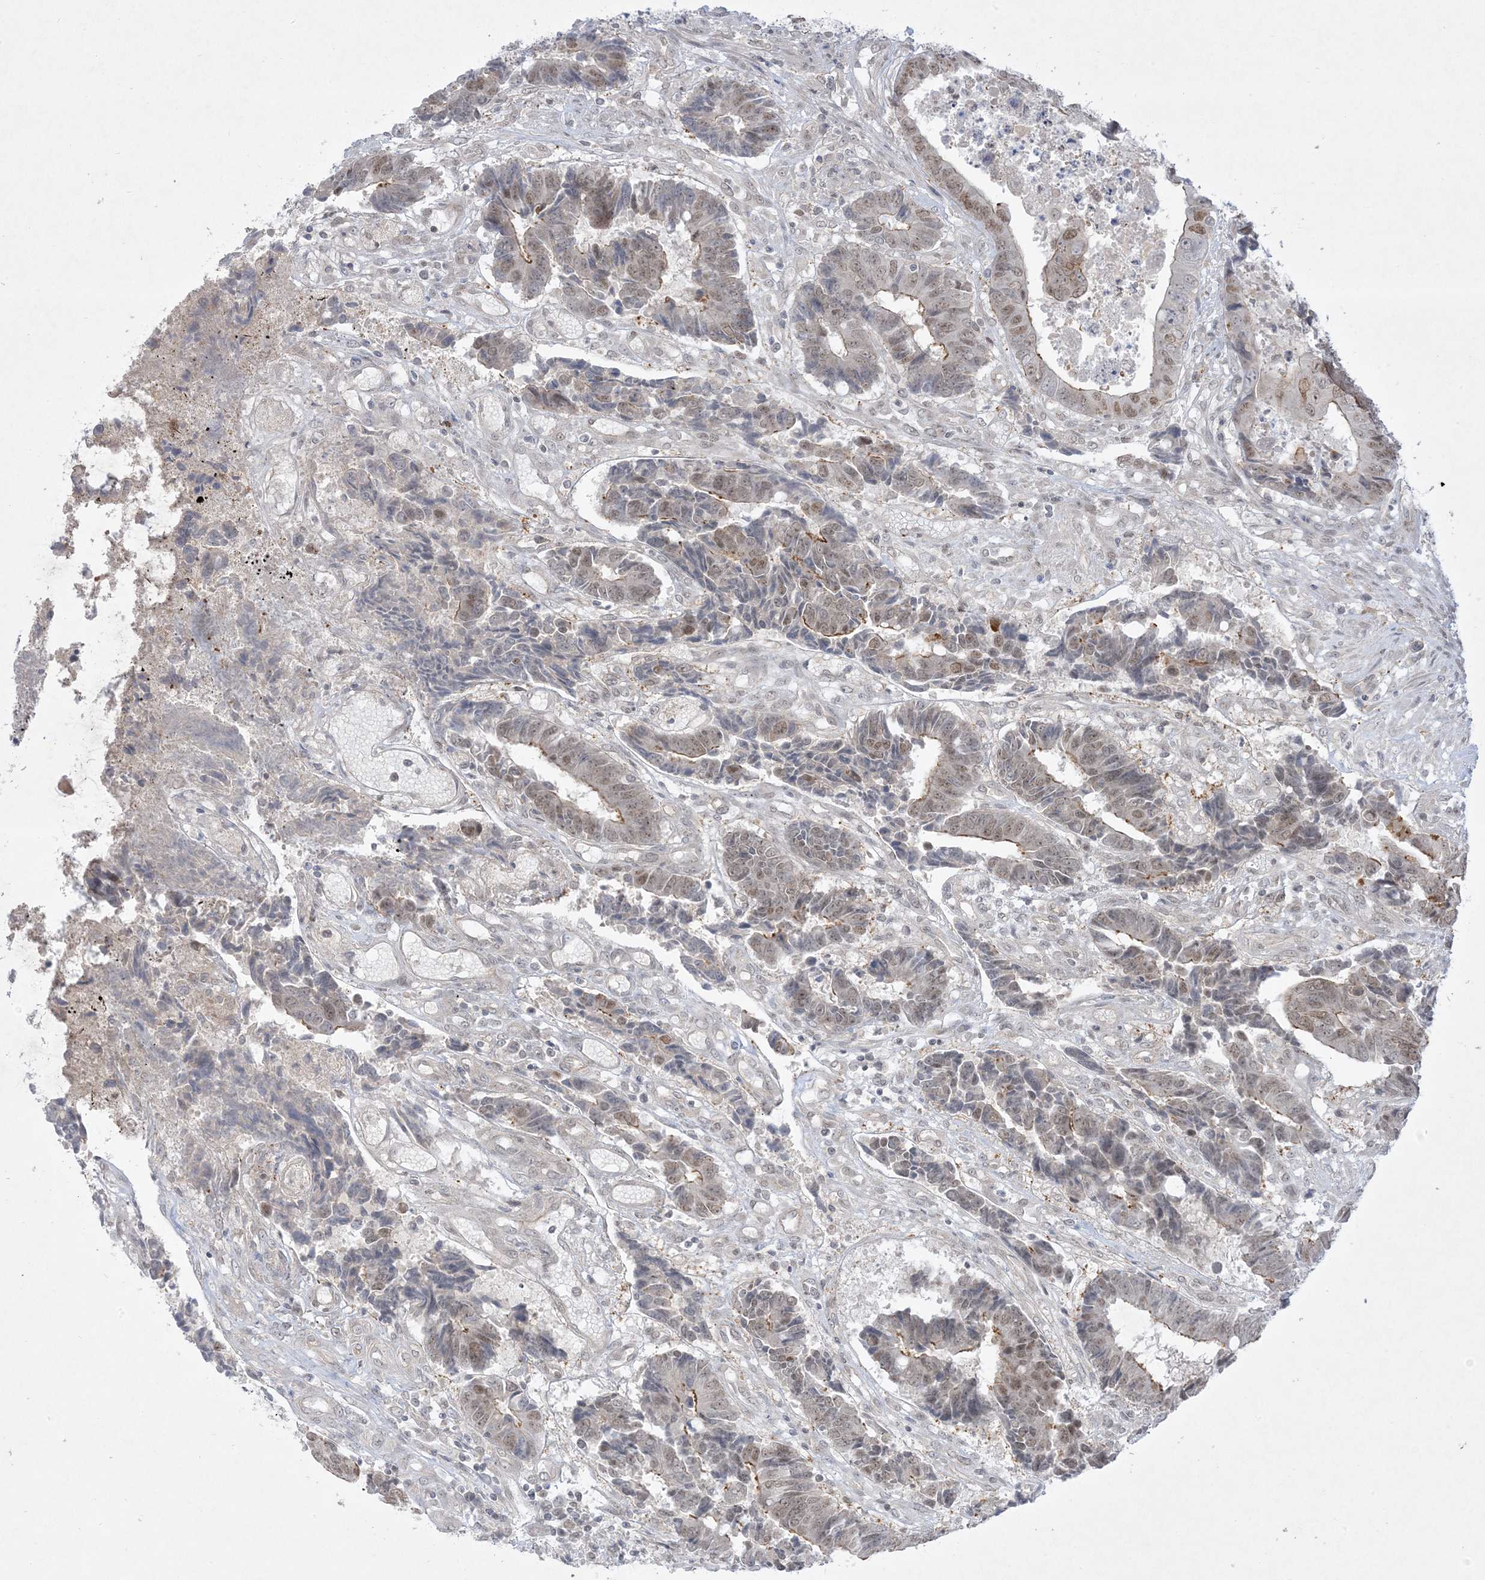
{"staining": {"intensity": "weak", "quantity": "25%-75%", "location": "cytoplasmic/membranous,nuclear"}, "tissue": "colorectal cancer", "cell_type": "Tumor cells", "image_type": "cancer", "snomed": [{"axis": "morphology", "description": "Adenocarcinoma, NOS"}, {"axis": "topography", "description": "Rectum"}], "caption": "This photomicrograph reveals immunohistochemistry (IHC) staining of adenocarcinoma (colorectal), with low weak cytoplasmic/membranous and nuclear positivity in approximately 25%-75% of tumor cells.", "gene": "PTK6", "patient": {"sex": "male", "age": 84}}